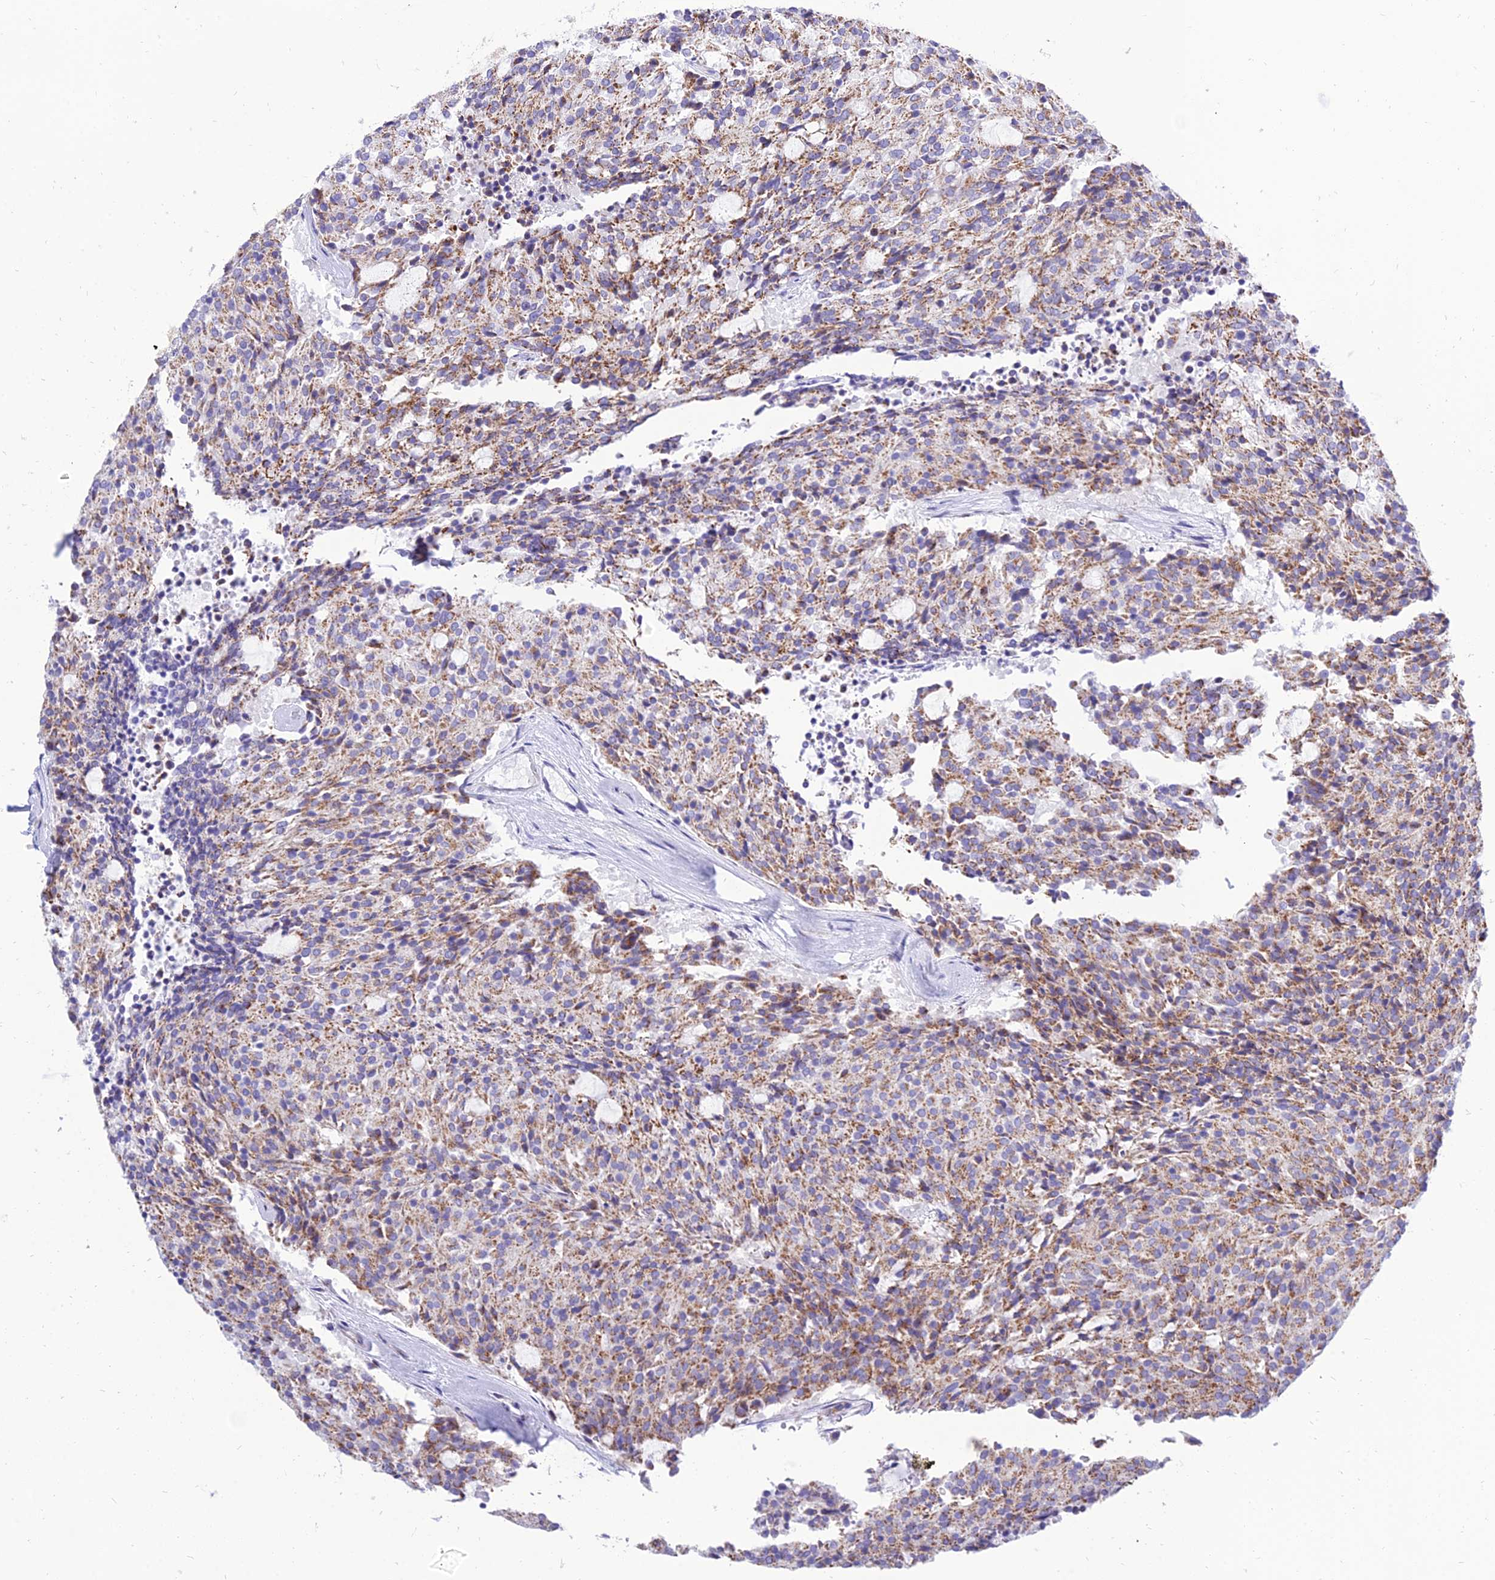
{"staining": {"intensity": "moderate", "quantity": ">75%", "location": "cytoplasmic/membranous"}, "tissue": "carcinoid", "cell_type": "Tumor cells", "image_type": "cancer", "snomed": [{"axis": "morphology", "description": "Carcinoid, malignant, NOS"}, {"axis": "topography", "description": "Pancreas"}], "caption": "An IHC histopathology image of tumor tissue is shown. Protein staining in brown labels moderate cytoplasmic/membranous positivity in carcinoid within tumor cells.", "gene": "PKN3", "patient": {"sex": "female", "age": 54}}